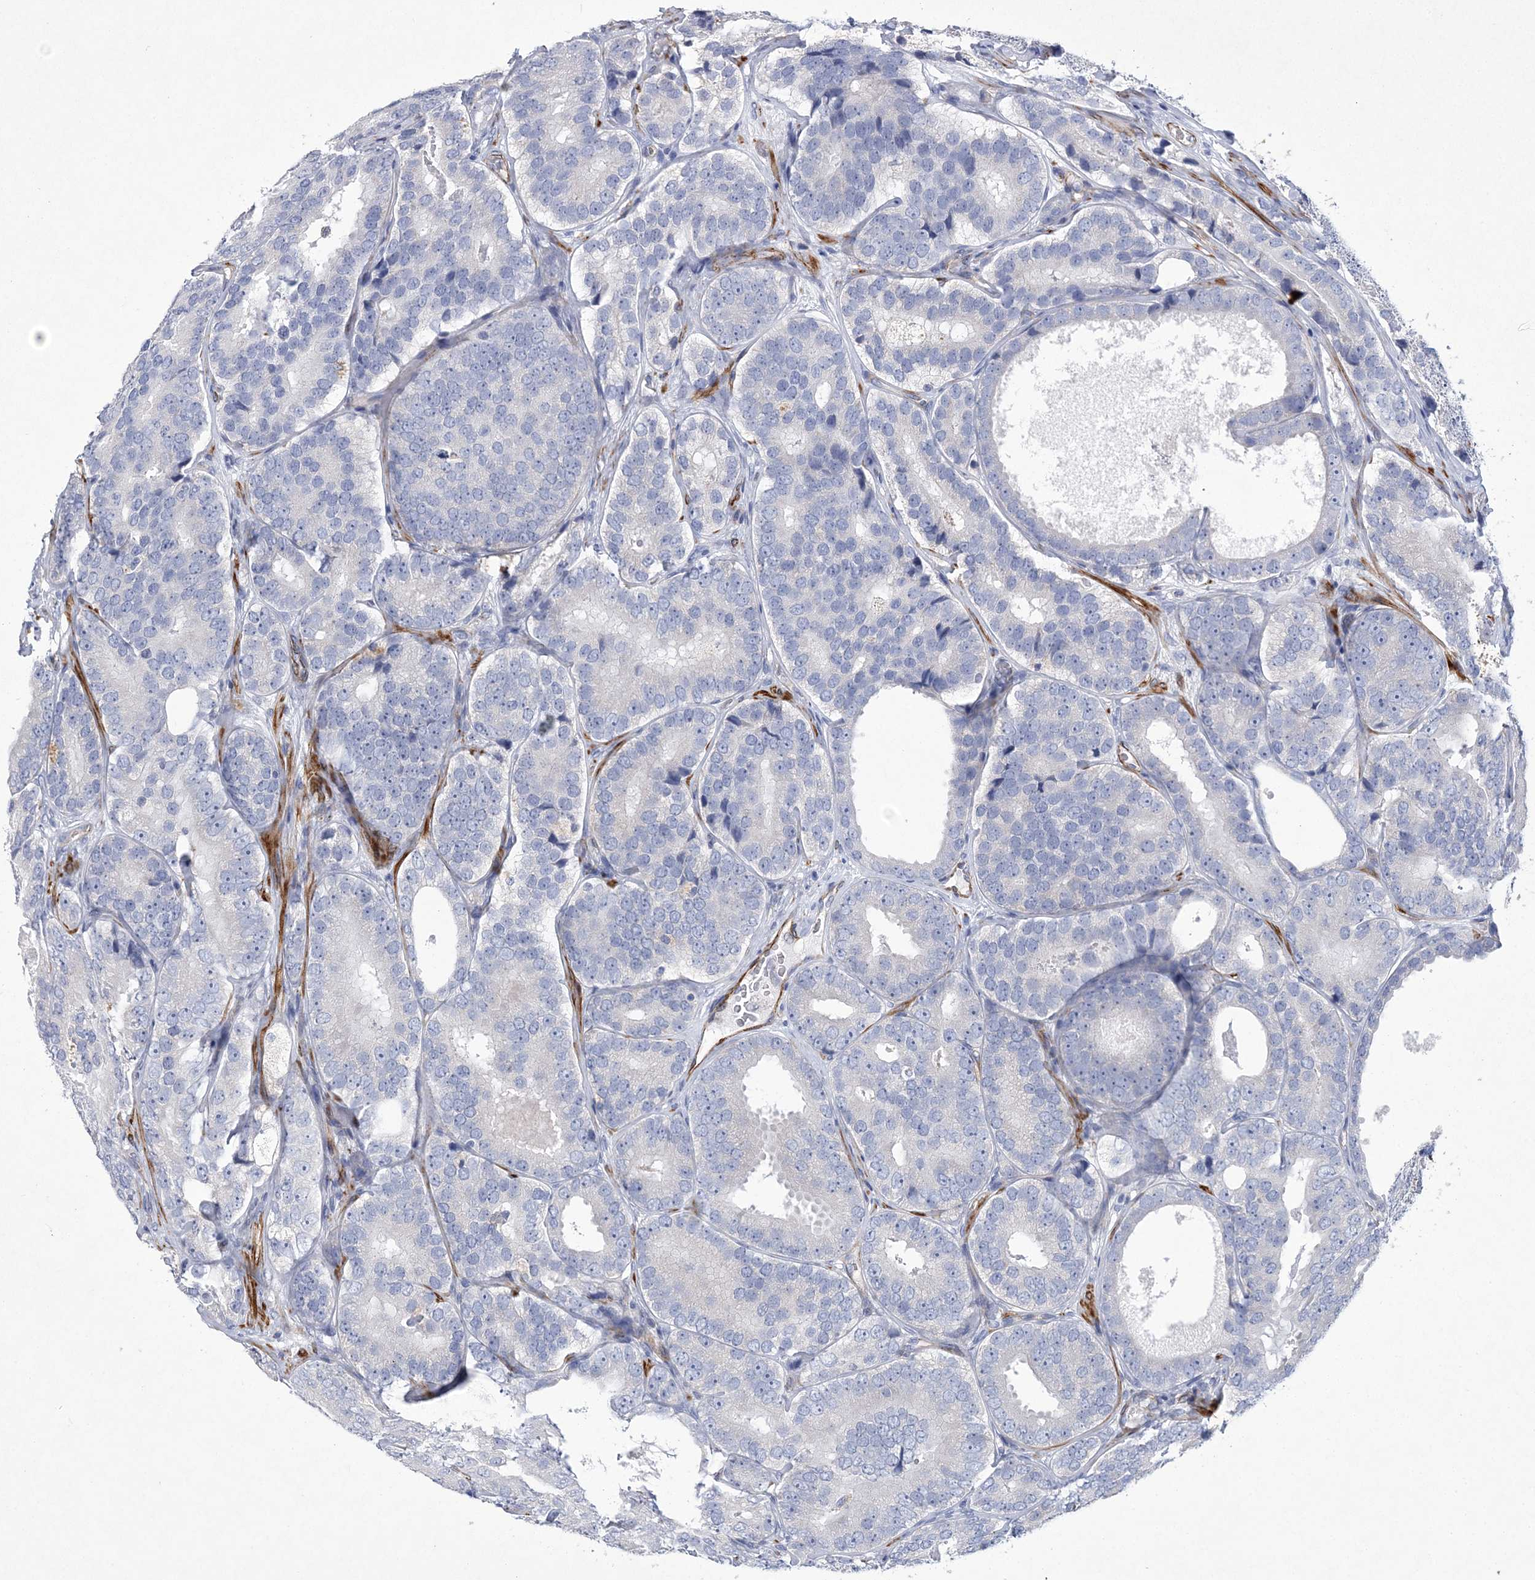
{"staining": {"intensity": "negative", "quantity": "none", "location": "none"}, "tissue": "prostate cancer", "cell_type": "Tumor cells", "image_type": "cancer", "snomed": [{"axis": "morphology", "description": "Adenocarcinoma, High grade"}, {"axis": "topography", "description": "Prostate"}], "caption": "Histopathology image shows no protein positivity in tumor cells of adenocarcinoma (high-grade) (prostate) tissue. (DAB (3,3'-diaminobenzidine) immunohistochemistry visualized using brightfield microscopy, high magnification).", "gene": "ARSJ", "patient": {"sex": "male", "age": 56}}